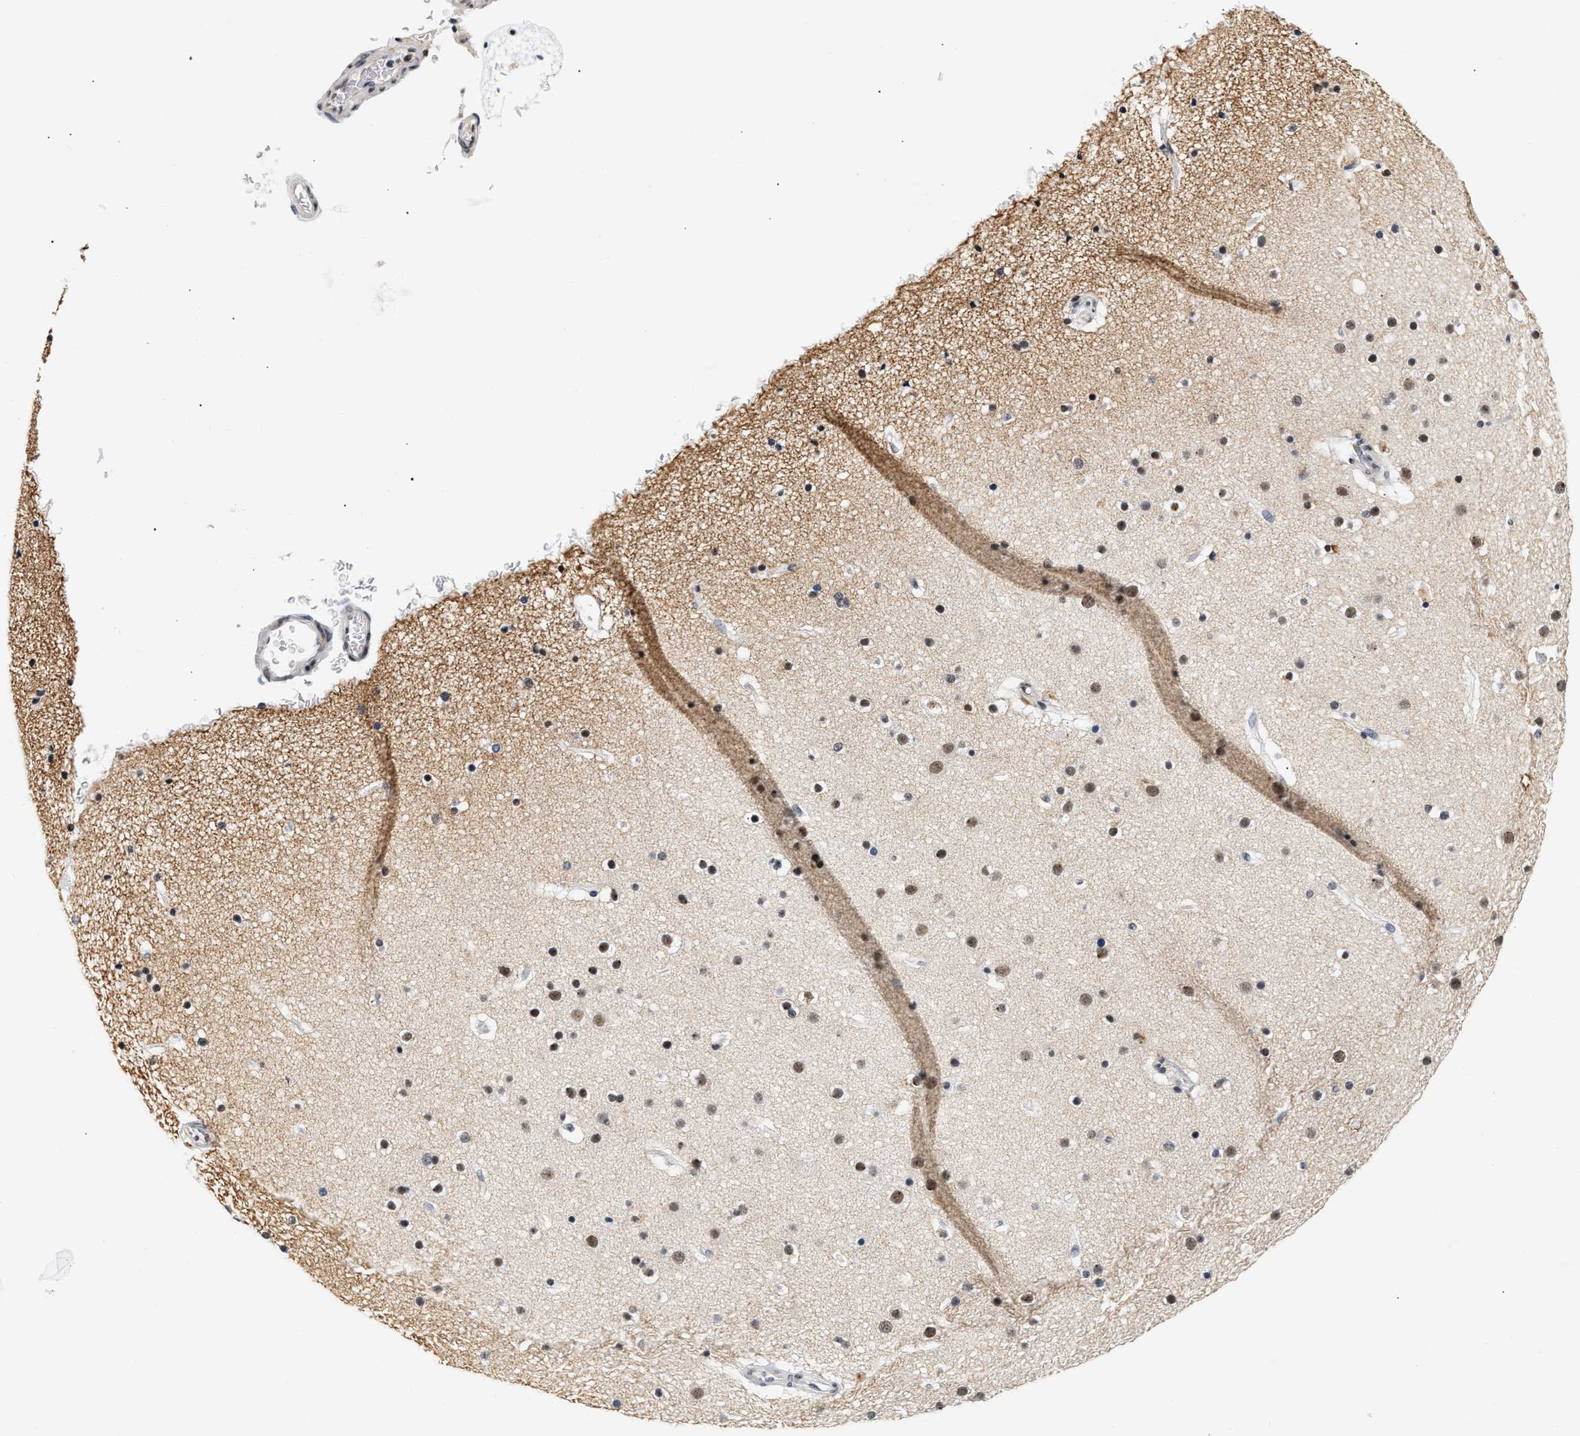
{"staining": {"intensity": "weak", "quantity": "25%-75%", "location": "cytoplasmic/membranous"}, "tissue": "cerebral cortex", "cell_type": "Endothelial cells", "image_type": "normal", "snomed": [{"axis": "morphology", "description": "Normal tissue, NOS"}, {"axis": "topography", "description": "Cerebral cortex"}], "caption": "Brown immunohistochemical staining in normal human cerebral cortex exhibits weak cytoplasmic/membranous staining in approximately 25%-75% of endothelial cells.", "gene": "THOC1", "patient": {"sex": "male", "age": 57}}